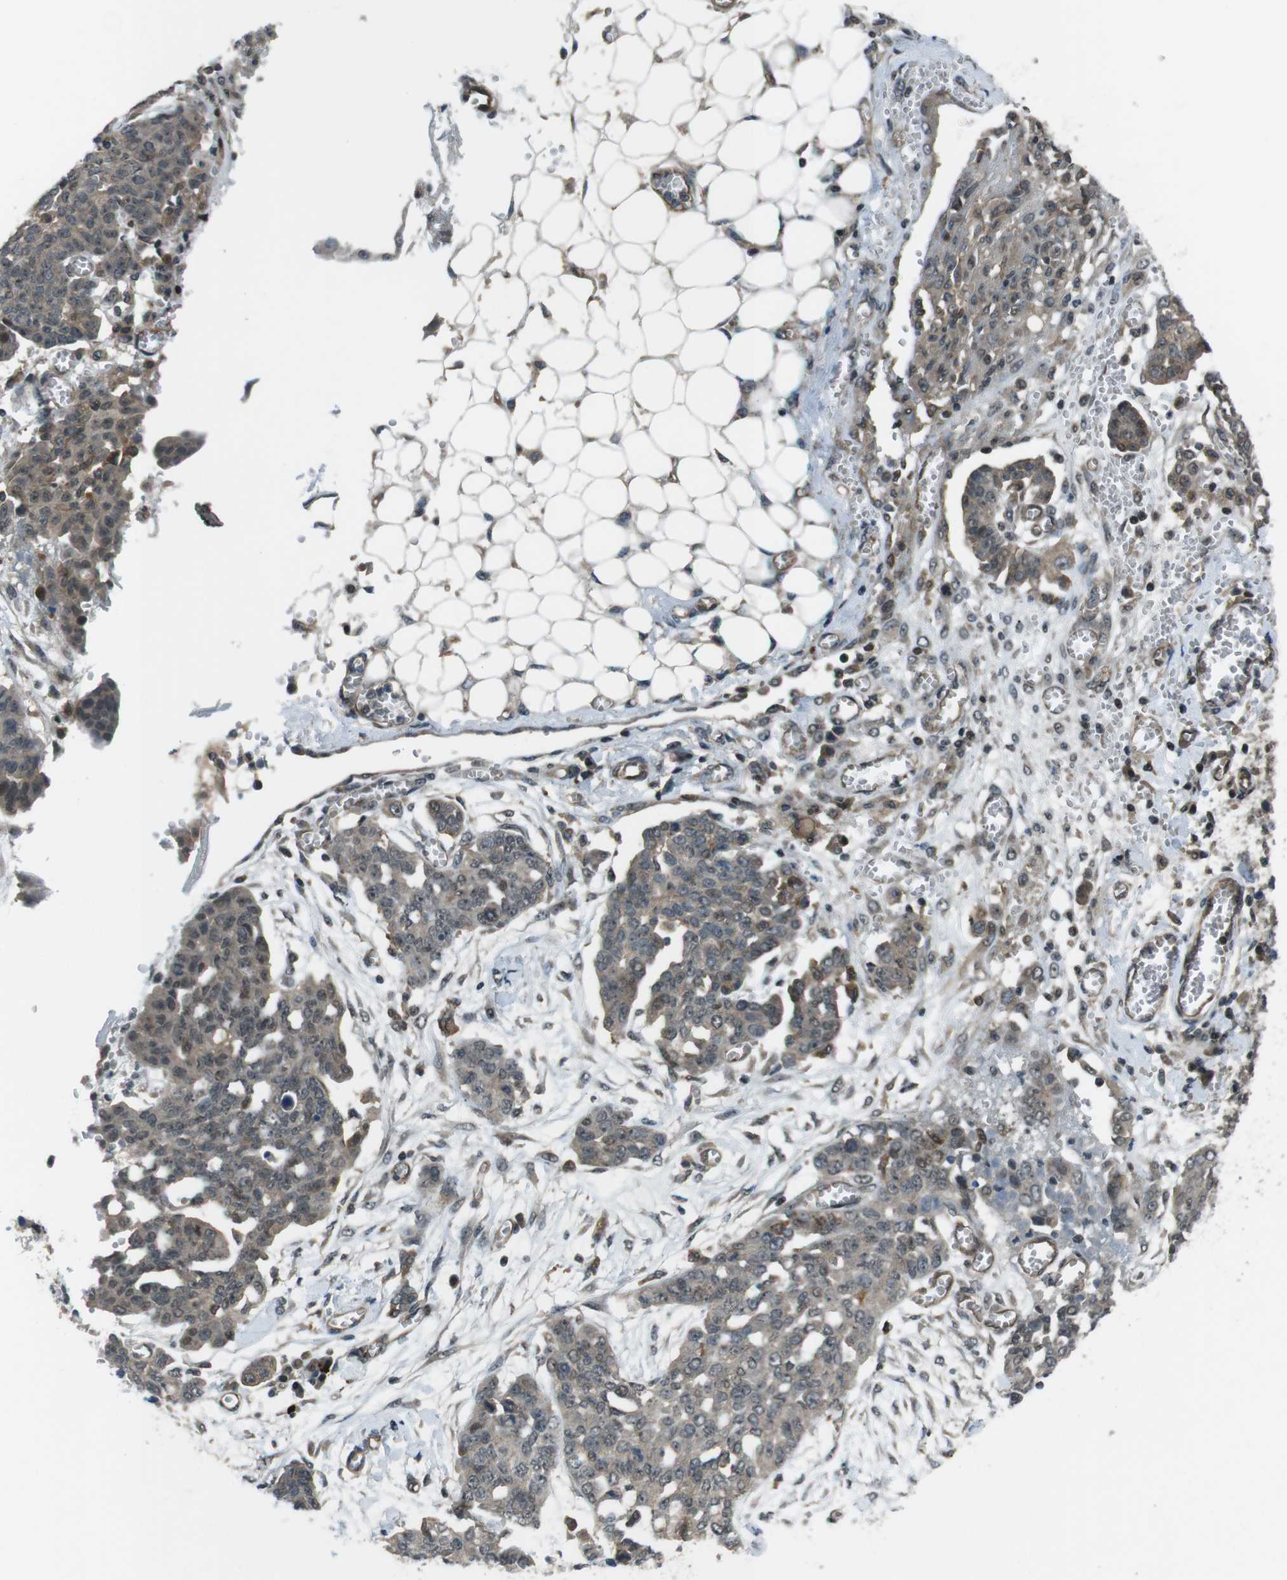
{"staining": {"intensity": "weak", "quantity": "25%-75%", "location": "cytoplasmic/membranous,nuclear"}, "tissue": "ovarian cancer", "cell_type": "Tumor cells", "image_type": "cancer", "snomed": [{"axis": "morphology", "description": "Cystadenocarcinoma, serous, NOS"}, {"axis": "topography", "description": "Soft tissue"}, {"axis": "topography", "description": "Ovary"}], "caption": "Tumor cells display low levels of weak cytoplasmic/membranous and nuclear expression in approximately 25%-75% of cells in ovarian serous cystadenocarcinoma.", "gene": "TIAM2", "patient": {"sex": "female", "age": 57}}